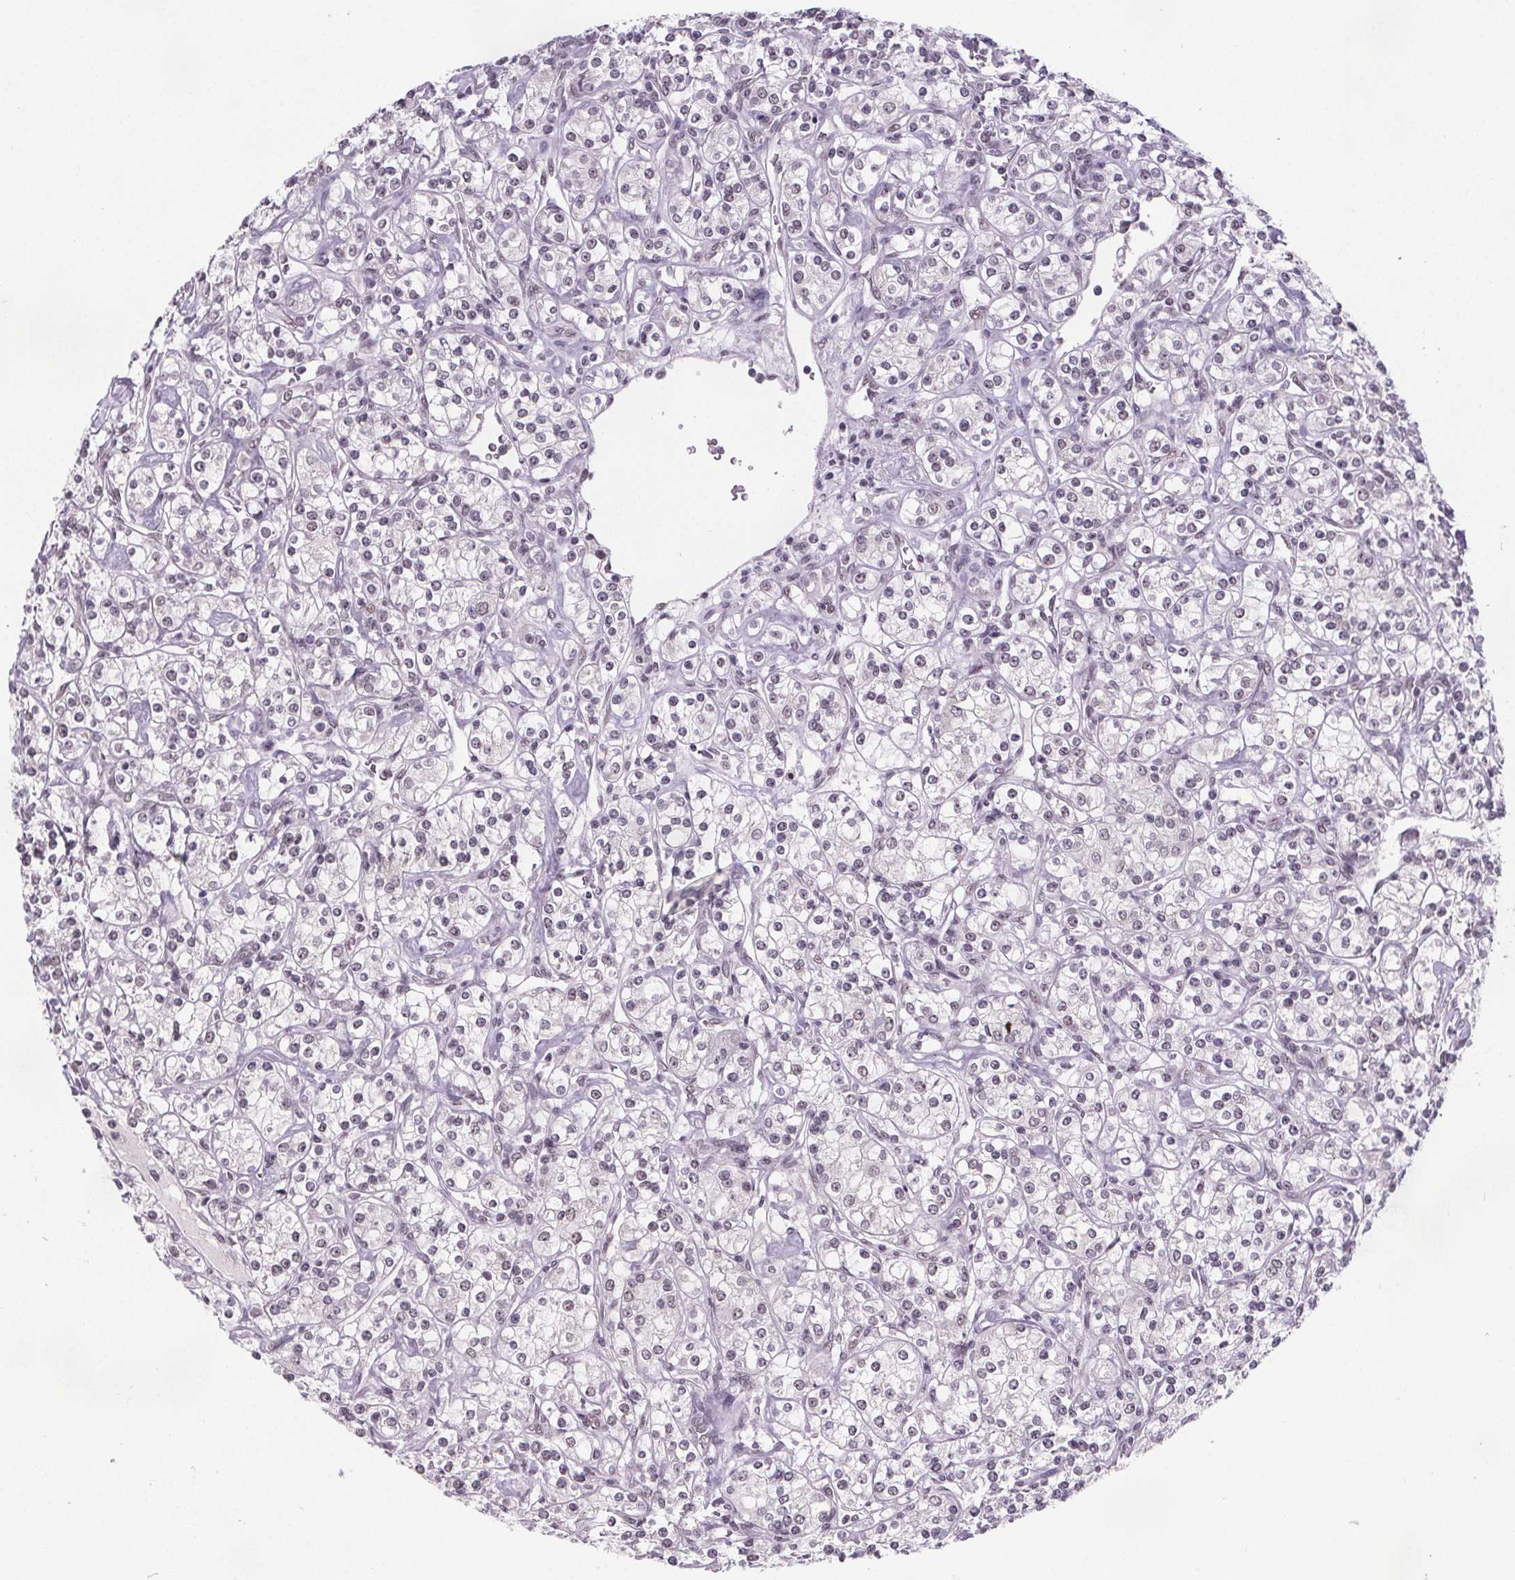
{"staining": {"intensity": "weak", "quantity": "<25%", "location": "nuclear"}, "tissue": "renal cancer", "cell_type": "Tumor cells", "image_type": "cancer", "snomed": [{"axis": "morphology", "description": "Adenocarcinoma, NOS"}, {"axis": "topography", "description": "Kidney"}], "caption": "There is no significant positivity in tumor cells of adenocarcinoma (renal).", "gene": "ZNF572", "patient": {"sex": "male", "age": 77}}